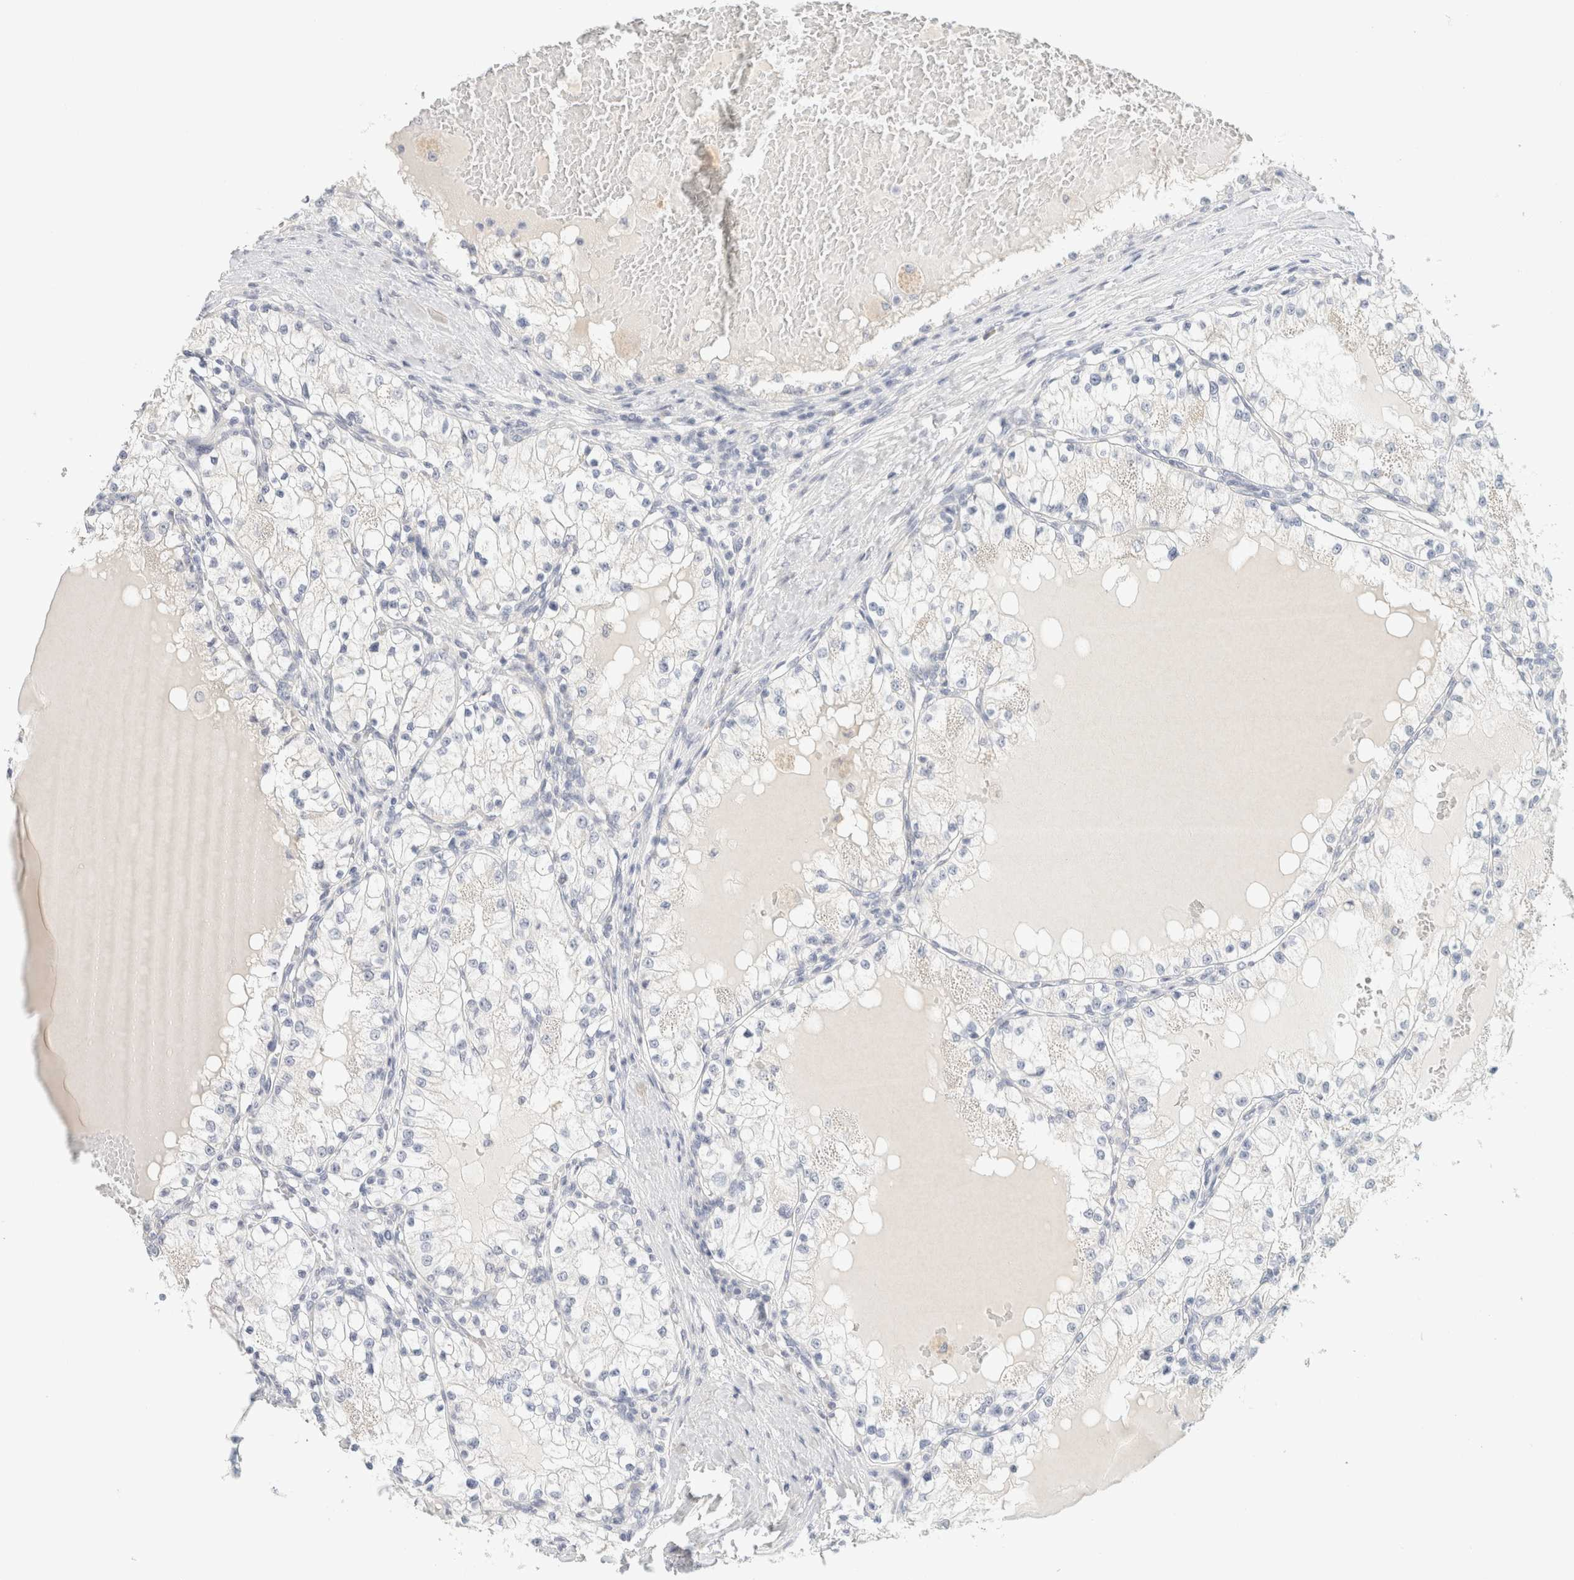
{"staining": {"intensity": "negative", "quantity": "none", "location": "none"}, "tissue": "renal cancer", "cell_type": "Tumor cells", "image_type": "cancer", "snomed": [{"axis": "morphology", "description": "Adenocarcinoma, NOS"}, {"axis": "topography", "description": "Kidney"}], "caption": "The image reveals no significant staining in tumor cells of renal adenocarcinoma.", "gene": "NEFM", "patient": {"sex": "male", "age": 68}}